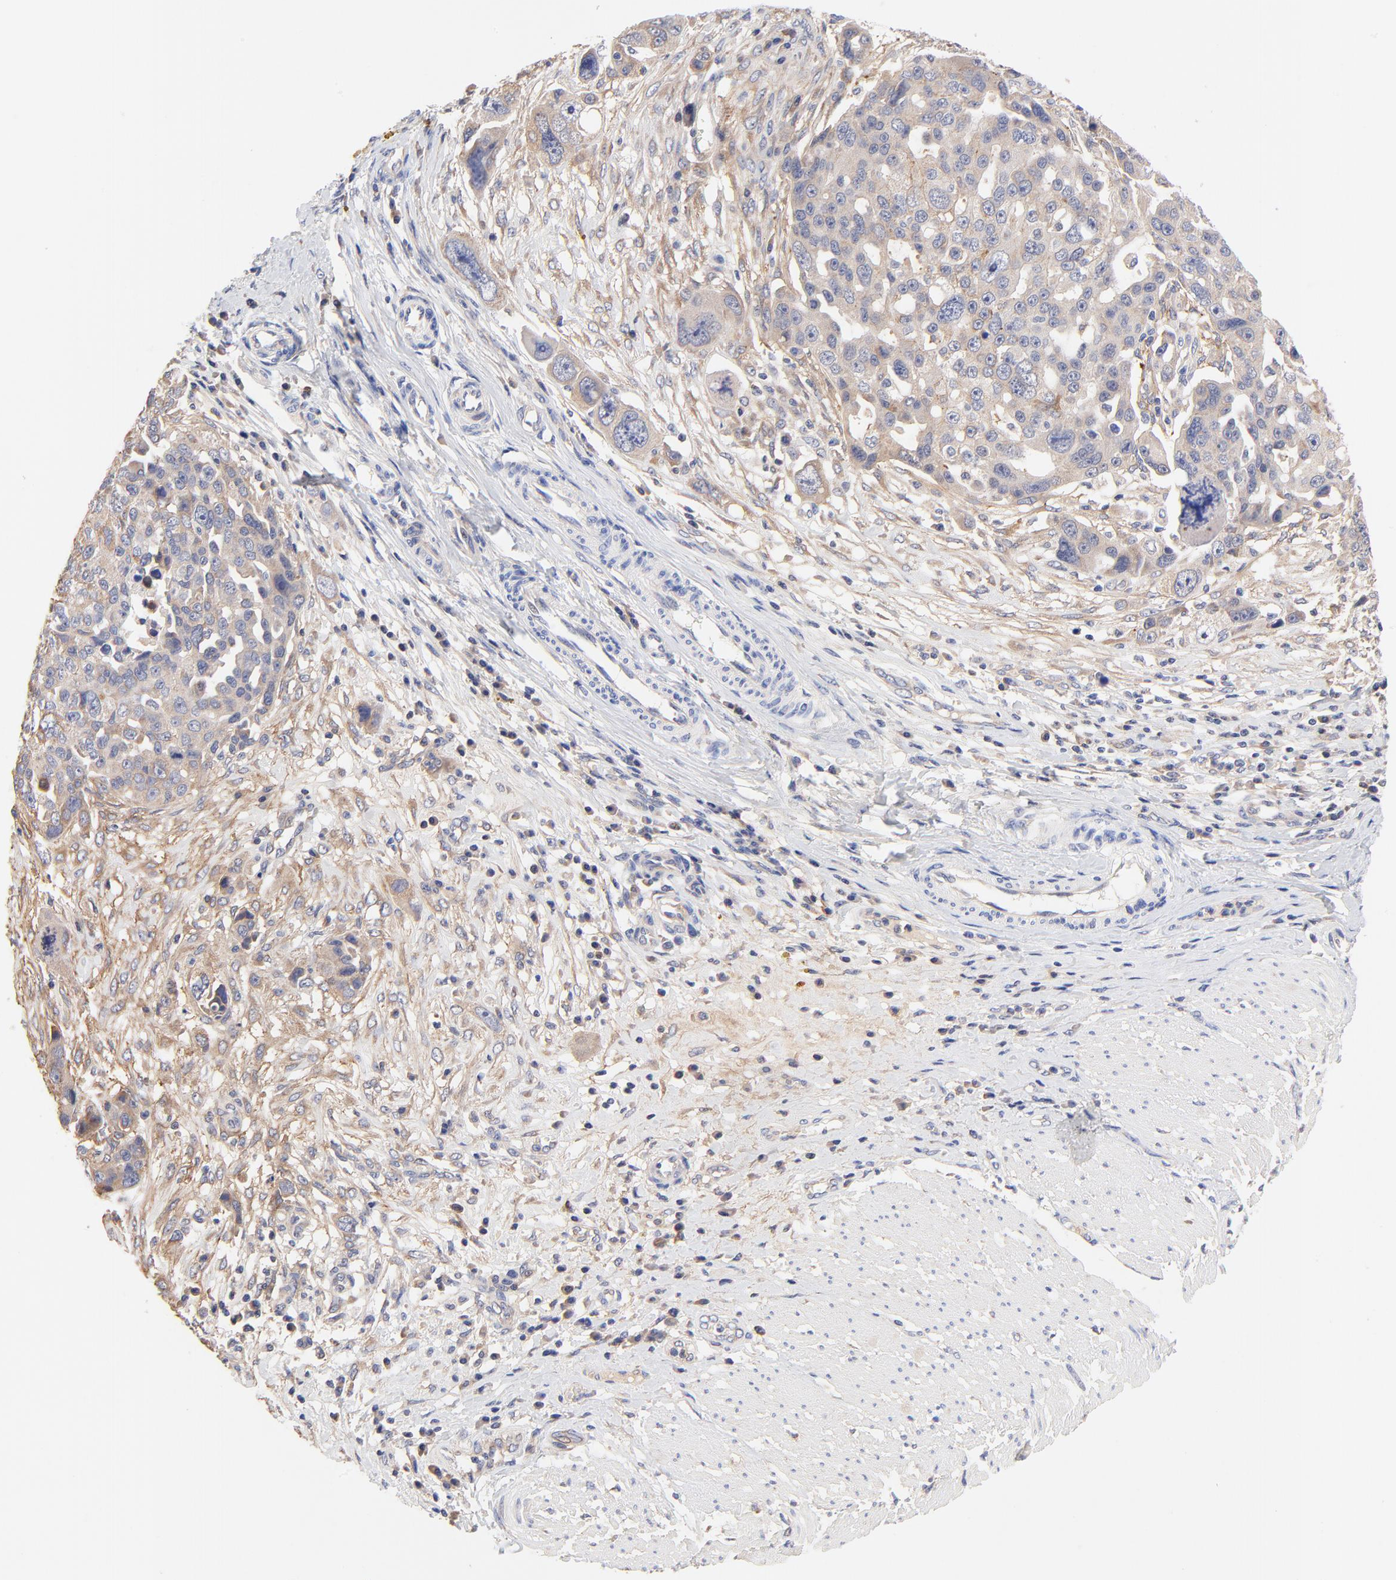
{"staining": {"intensity": "weak", "quantity": ">75%", "location": "cytoplasmic/membranous"}, "tissue": "ovarian cancer", "cell_type": "Tumor cells", "image_type": "cancer", "snomed": [{"axis": "morphology", "description": "Carcinoma, endometroid"}, {"axis": "topography", "description": "Ovary"}], "caption": "An image showing weak cytoplasmic/membranous expression in approximately >75% of tumor cells in ovarian cancer, as visualized by brown immunohistochemical staining.", "gene": "PTK7", "patient": {"sex": "female", "age": 75}}